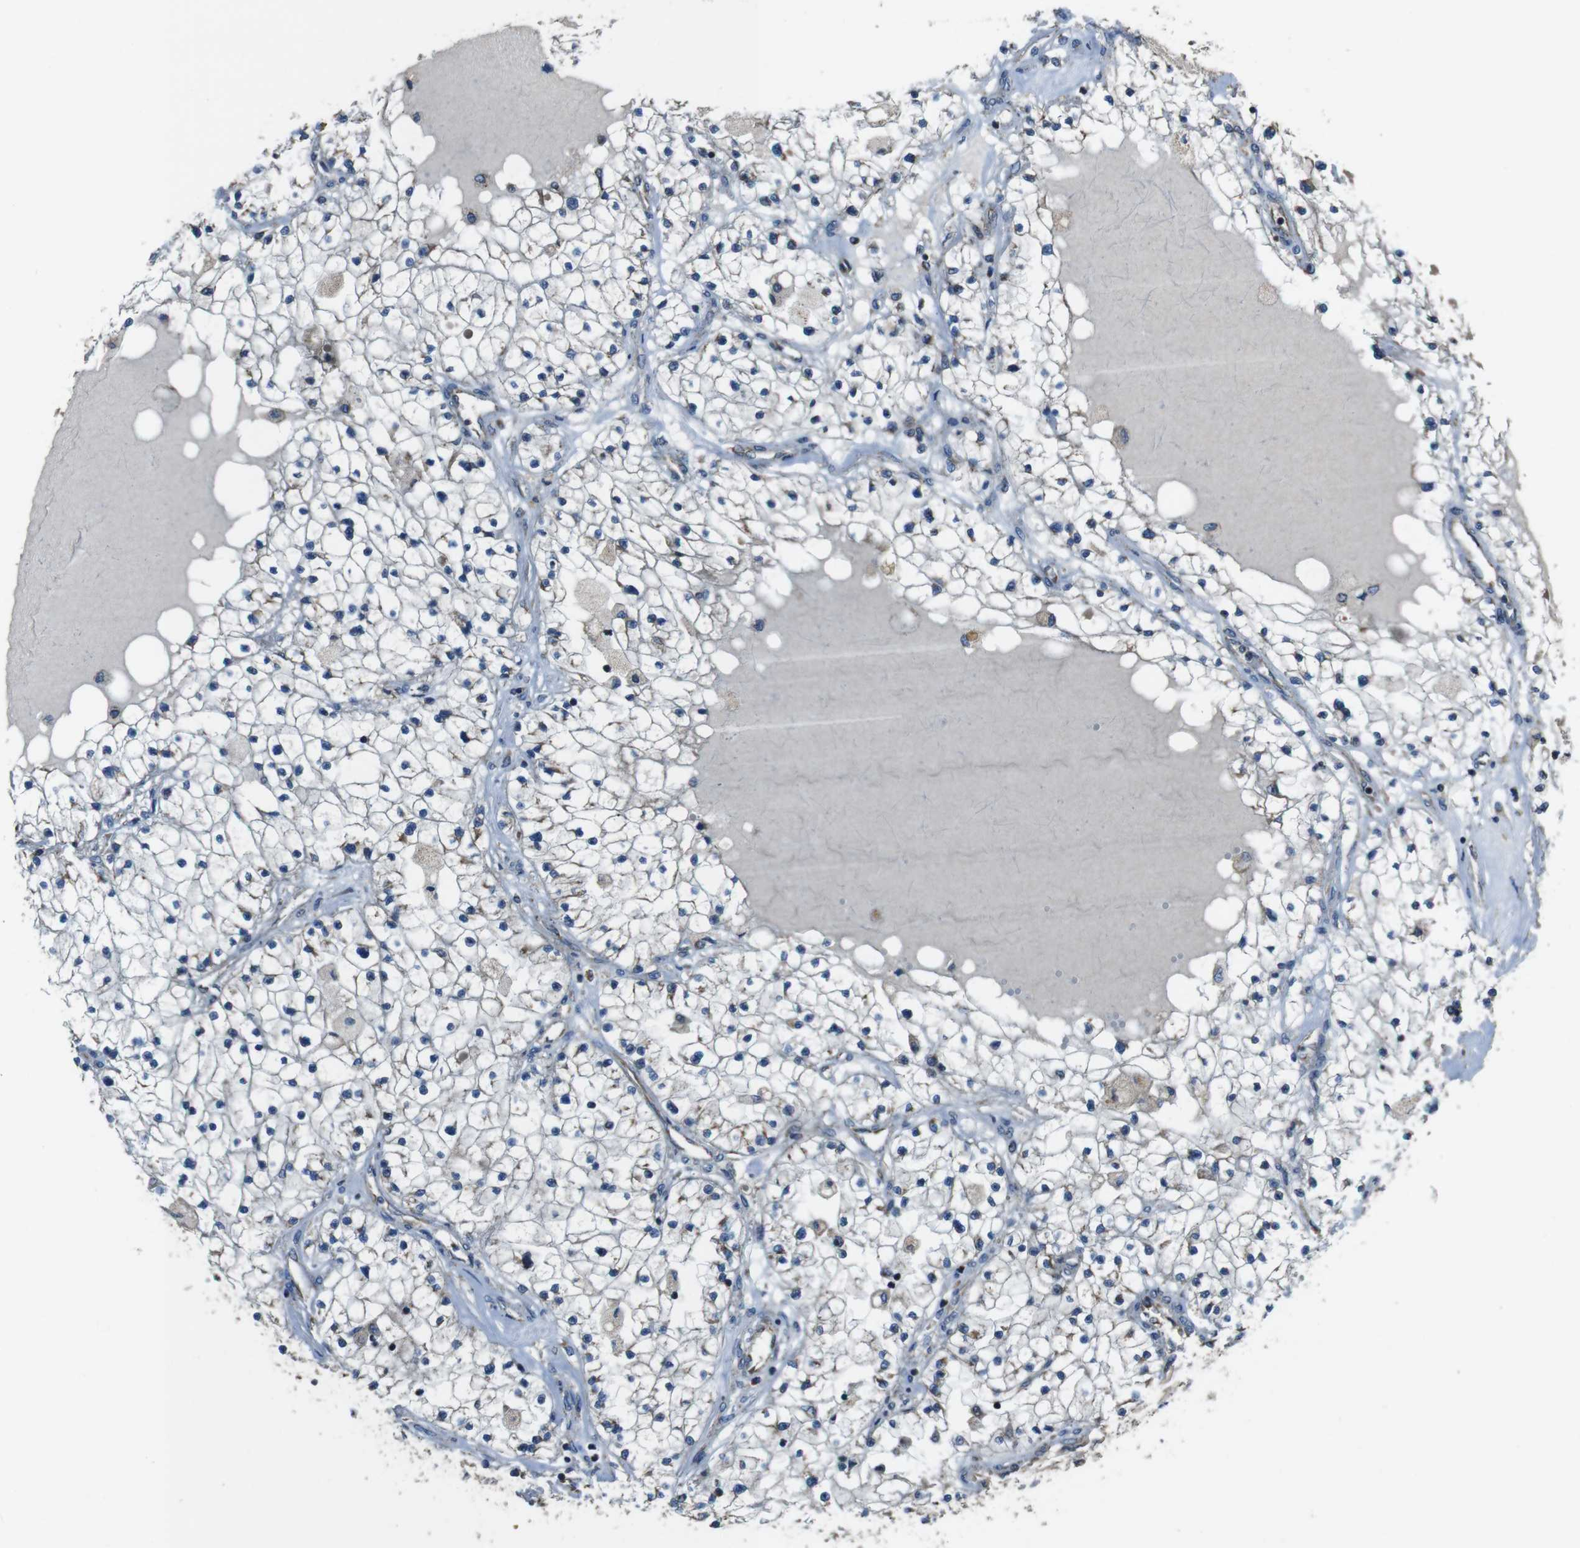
{"staining": {"intensity": "negative", "quantity": "none", "location": "none"}, "tissue": "renal cancer", "cell_type": "Tumor cells", "image_type": "cancer", "snomed": [{"axis": "morphology", "description": "Adenocarcinoma, NOS"}, {"axis": "topography", "description": "Kidney"}], "caption": "Tumor cells are negative for protein expression in human adenocarcinoma (renal).", "gene": "GIMAP8", "patient": {"sex": "male", "age": 68}}